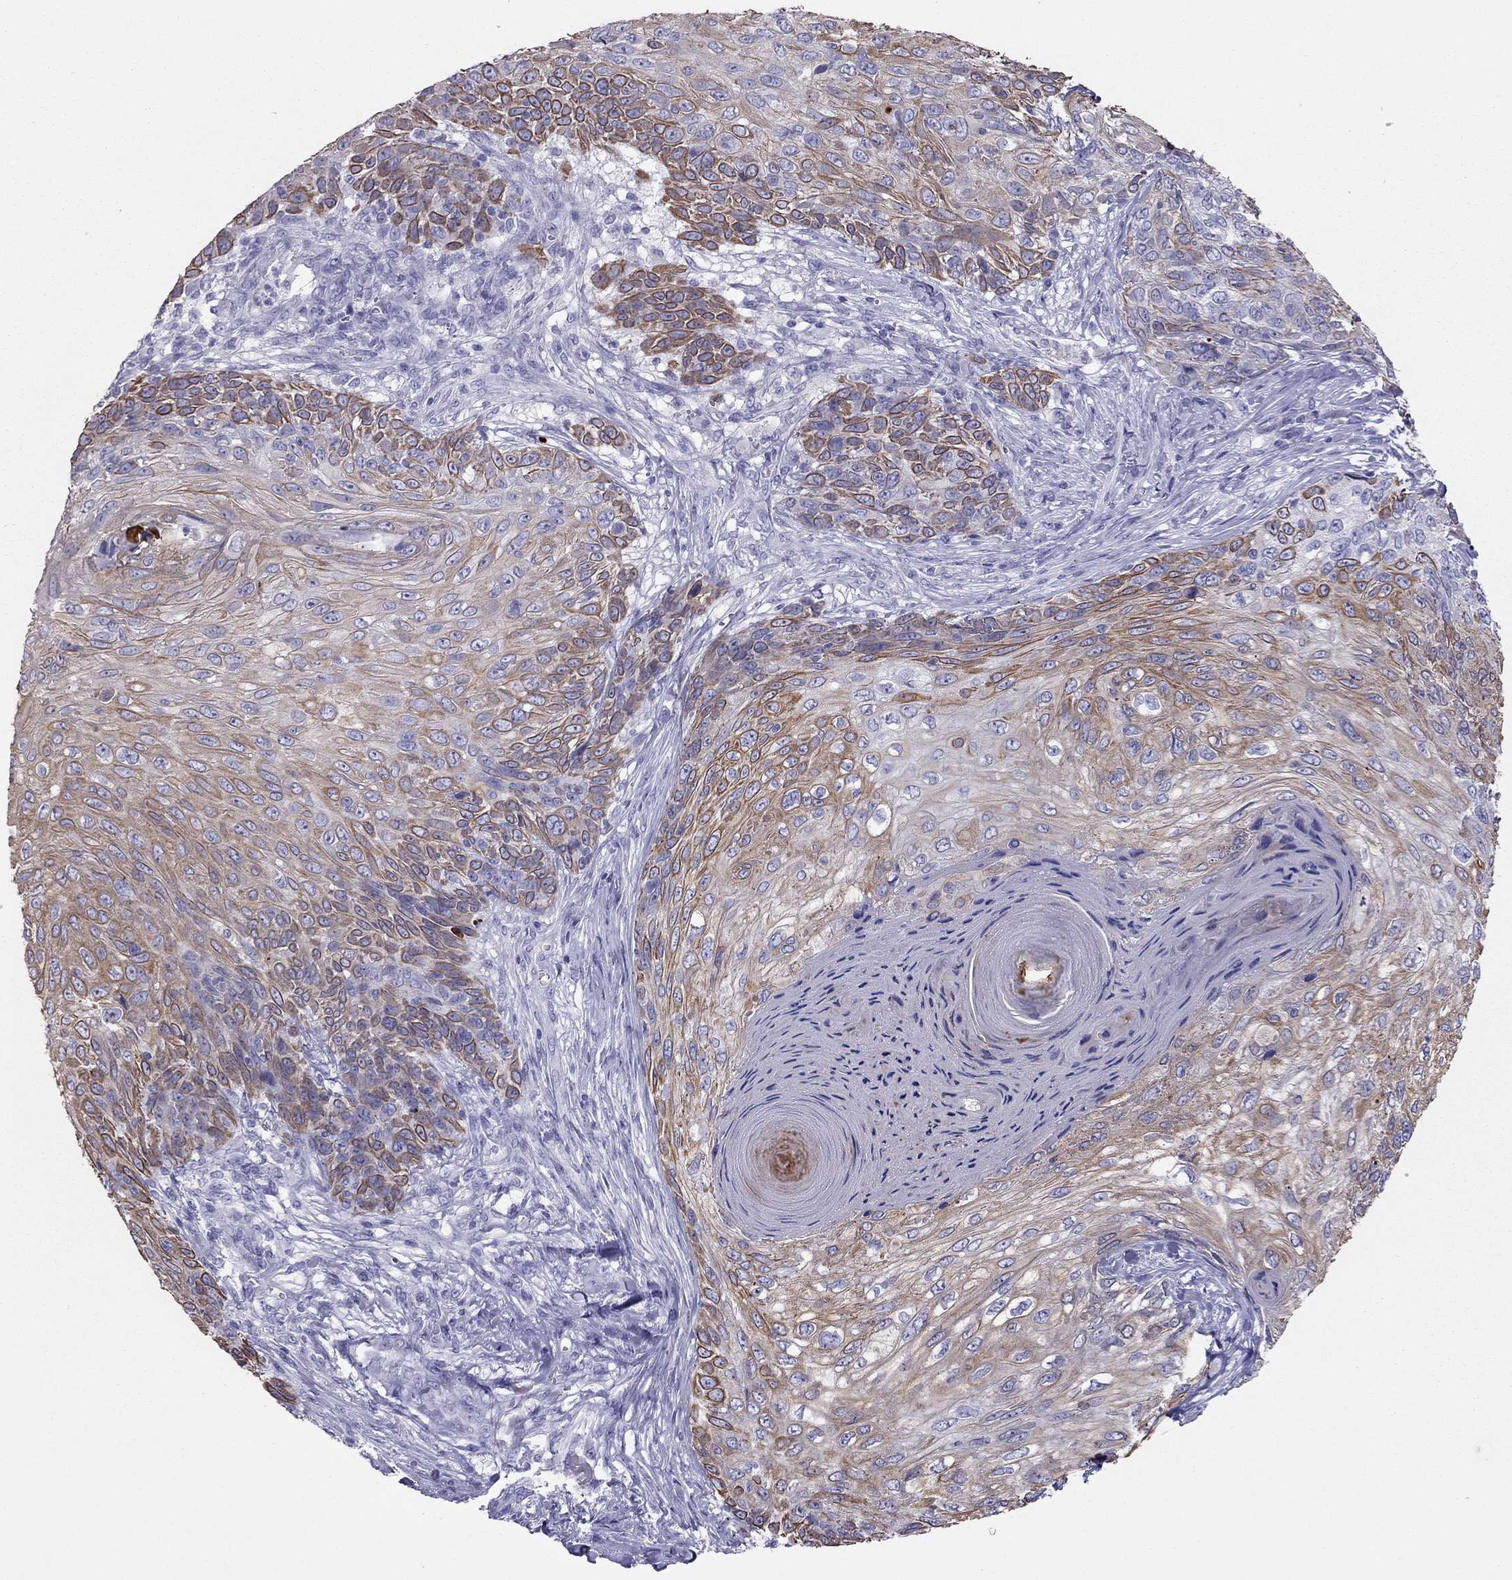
{"staining": {"intensity": "moderate", "quantity": ">75%", "location": "cytoplasmic/membranous"}, "tissue": "skin cancer", "cell_type": "Tumor cells", "image_type": "cancer", "snomed": [{"axis": "morphology", "description": "Squamous cell carcinoma, NOS"}, {"axis": "topography", "description": "Skin"}], "caption": "An immunohistochemistry histopathology image of tumor tissue is shown. Protein staining in brown highlights moderate cytoplasmic/membranous positivity in skin cancer within tumor cells. The staining was performed using DAB (3,3'-diaminobenzidine) to visualize the protein expression in brown, while the nuclei were stained in blue with hematoxylin (Magnification: 20x).", "gene": "MAEL", "patient": {"sex": "male", "age": 92}}